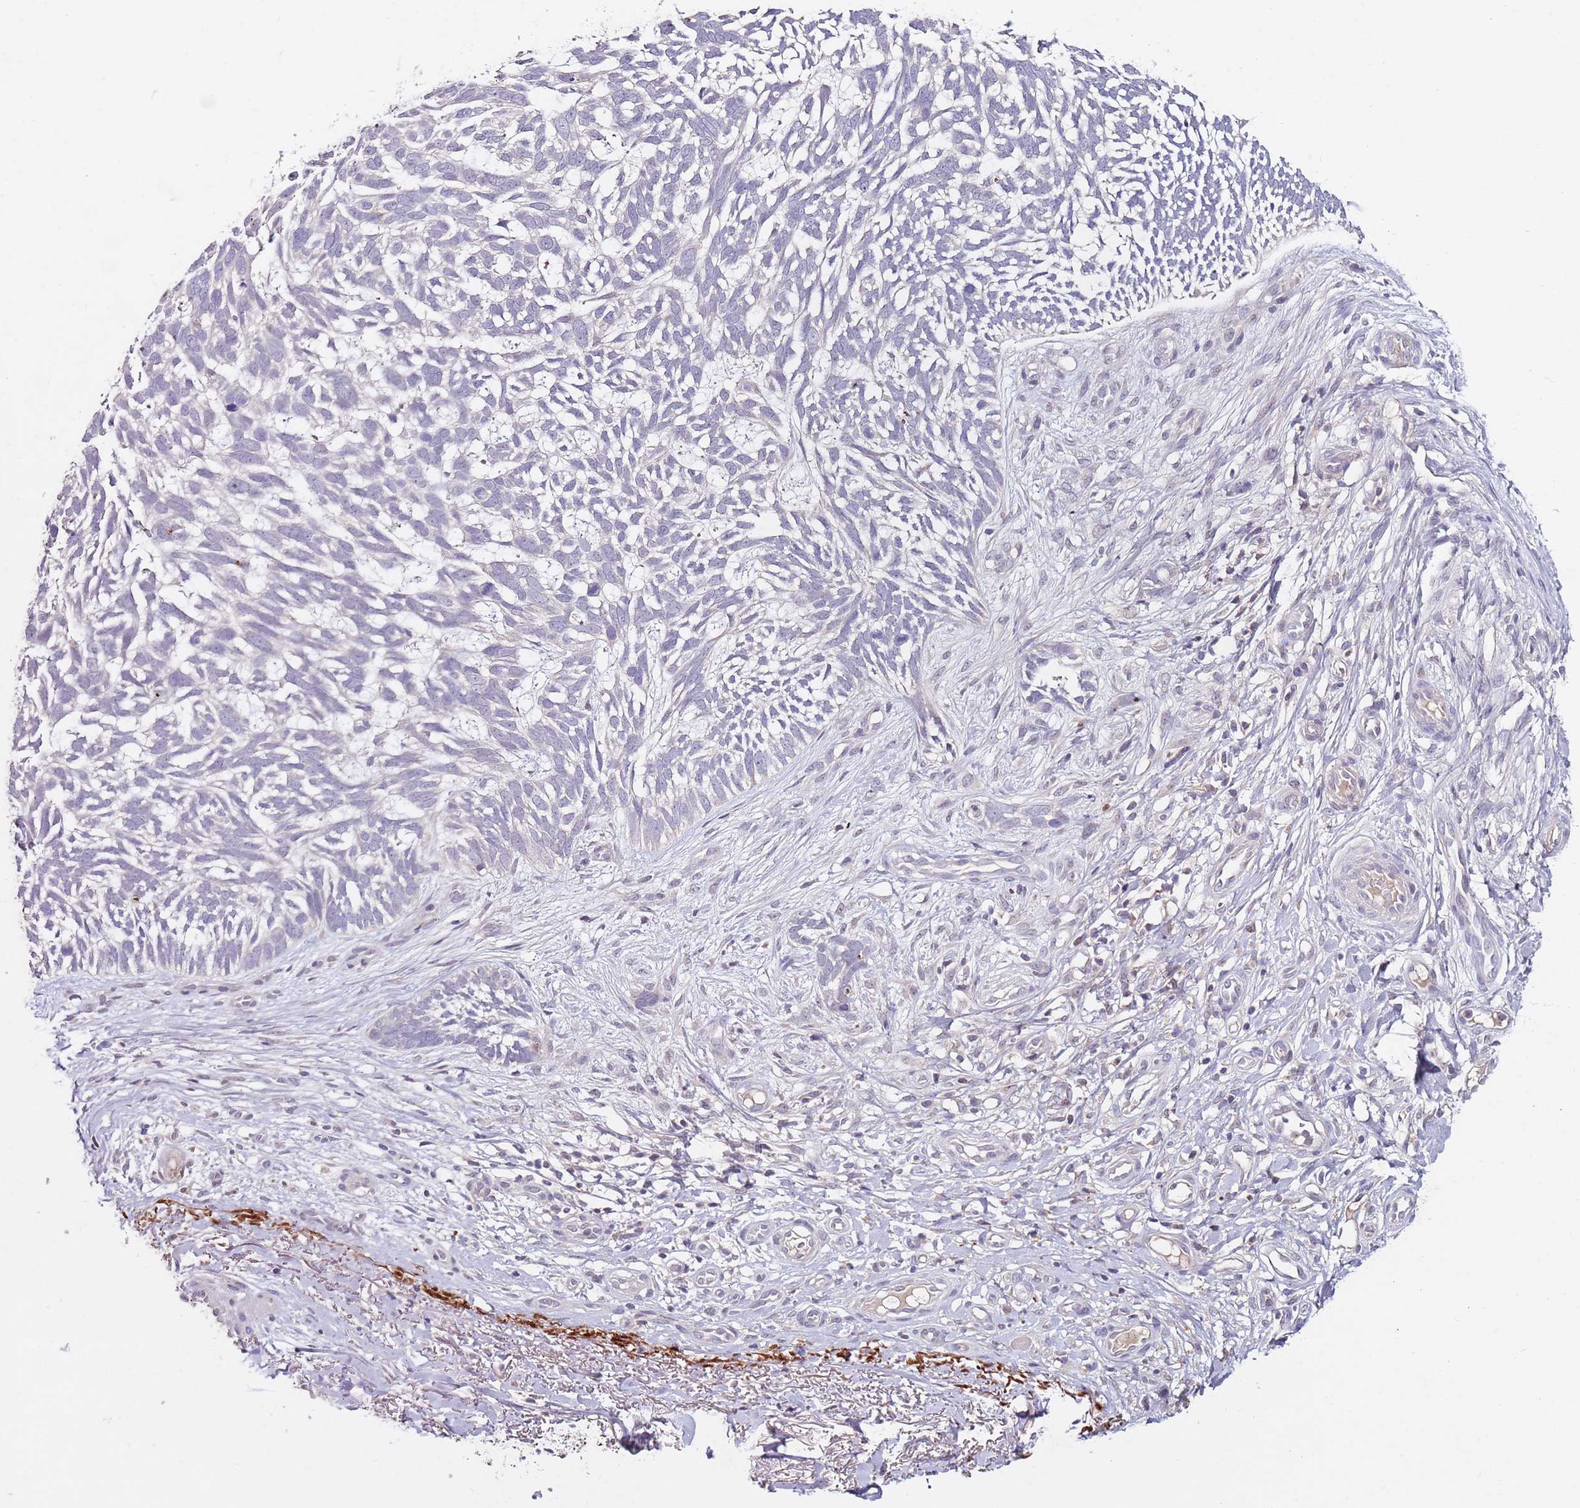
{"staining": {"intensity": "negative", "quantity": "none", "location": "none"}, "tissue": "skin cancer", "cell_type": "Tumor cells", "image_type": "cancer", "snomed": [{"axis": "morphology", "description": "Basal cell carcinoma"}, {"axis": "topography", "description": "Skin"}], "caption": "Skin cancer (basal cell carcinoma) was stained to show a protein in brown. There is no significant staining in tumor cells.", "gene": "NRDE2", "patient": {"sex": "male", "age": 88}}